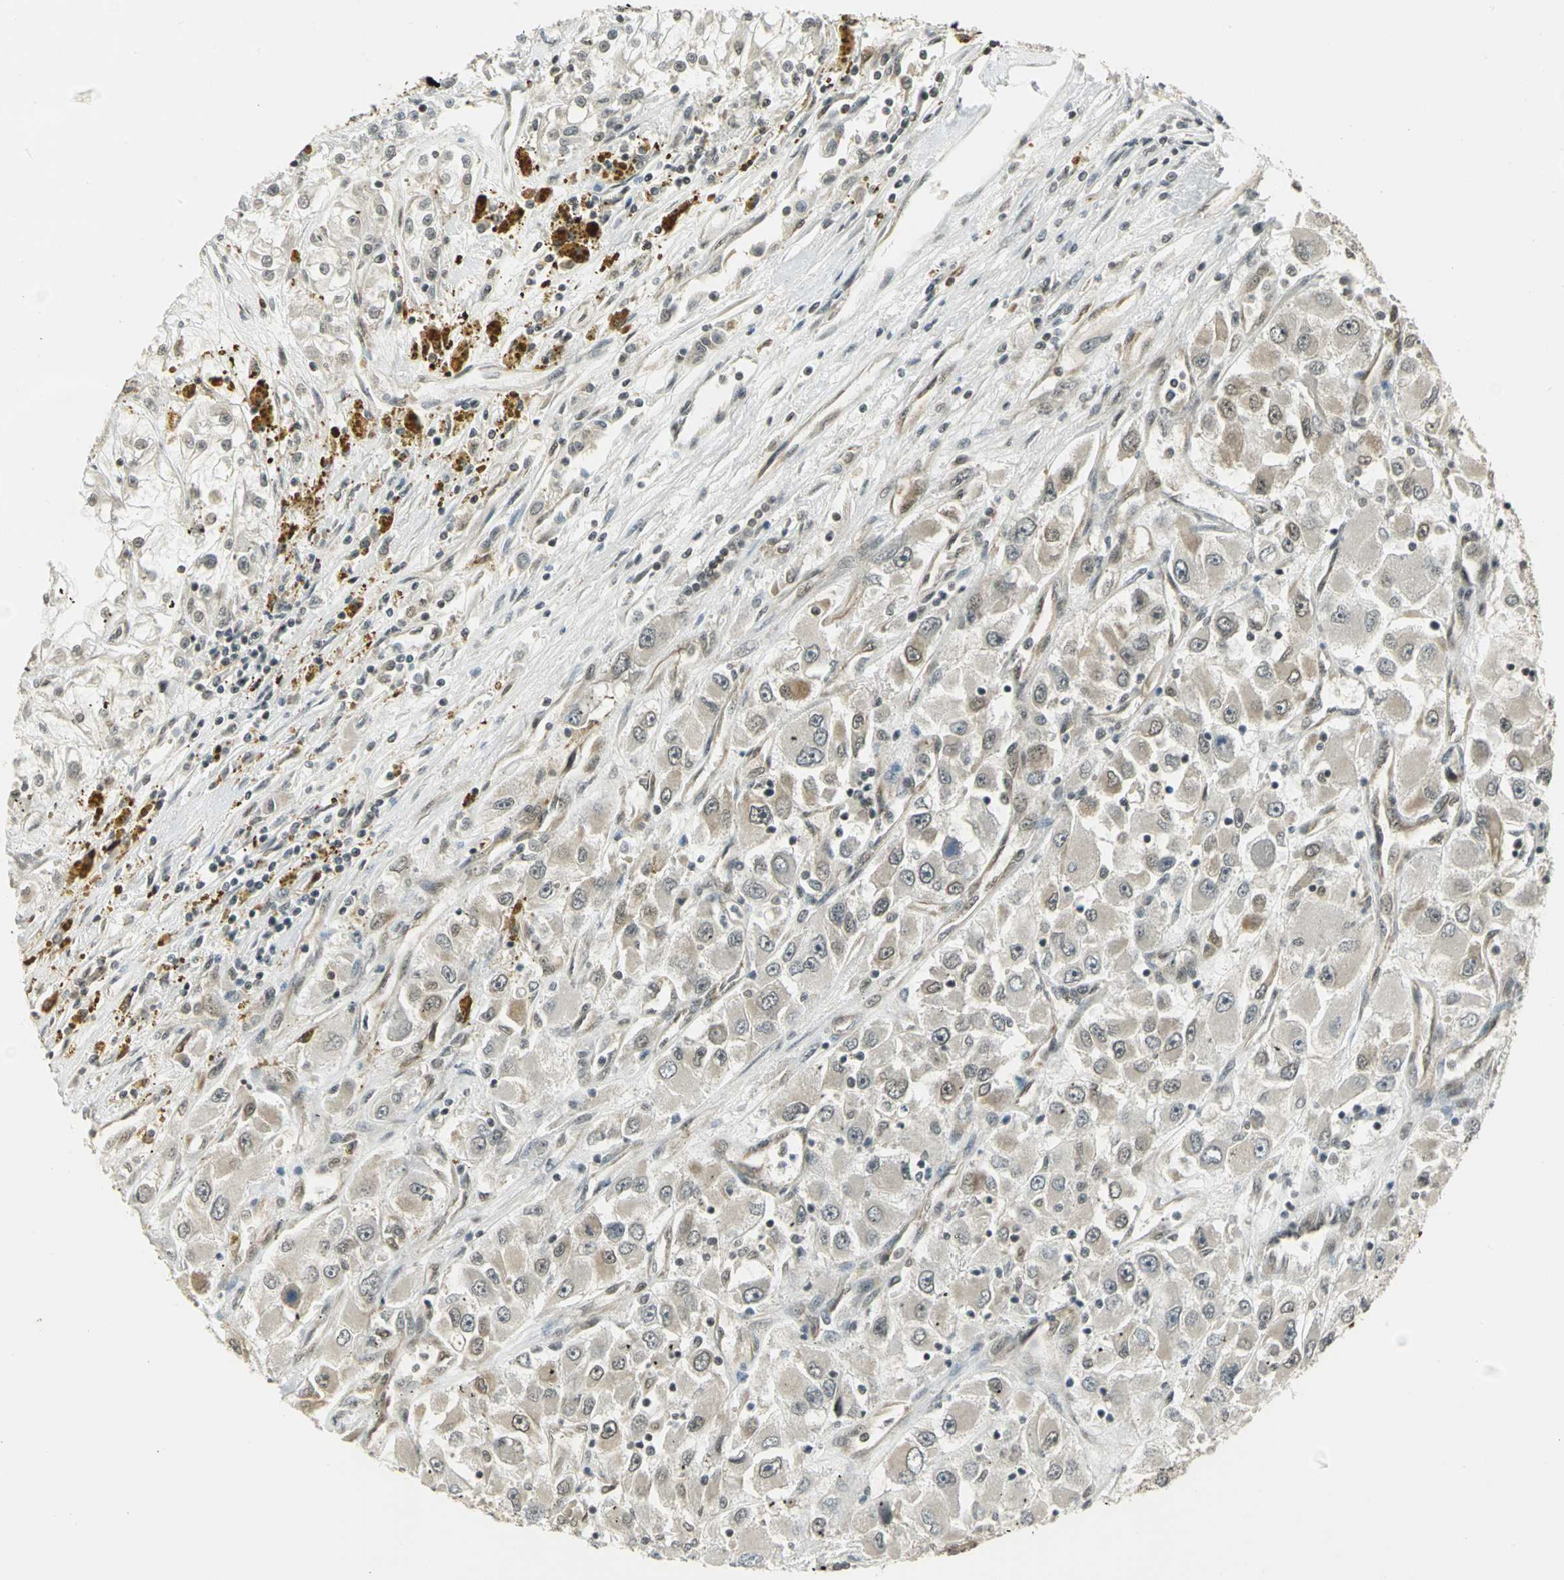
{"staining": {"intensity": "negative", "quantity": "none", "location": "none"}, "tissue": "renal cancer", "cell_type": "Tumor cells", "image_type": "cancer", "snomed": [{"axis": "morphology", "description": "Adenocarcinoma, NOS"}, {"axis": "topography", "description": "Kidney"}], "caption": "Renal cancer stained for a protein using immunohistochemistry (IHC) exhibits no positivity tumor cells.", "gene": "CDC34", "patient": {"sex": "female", "age": 52}}